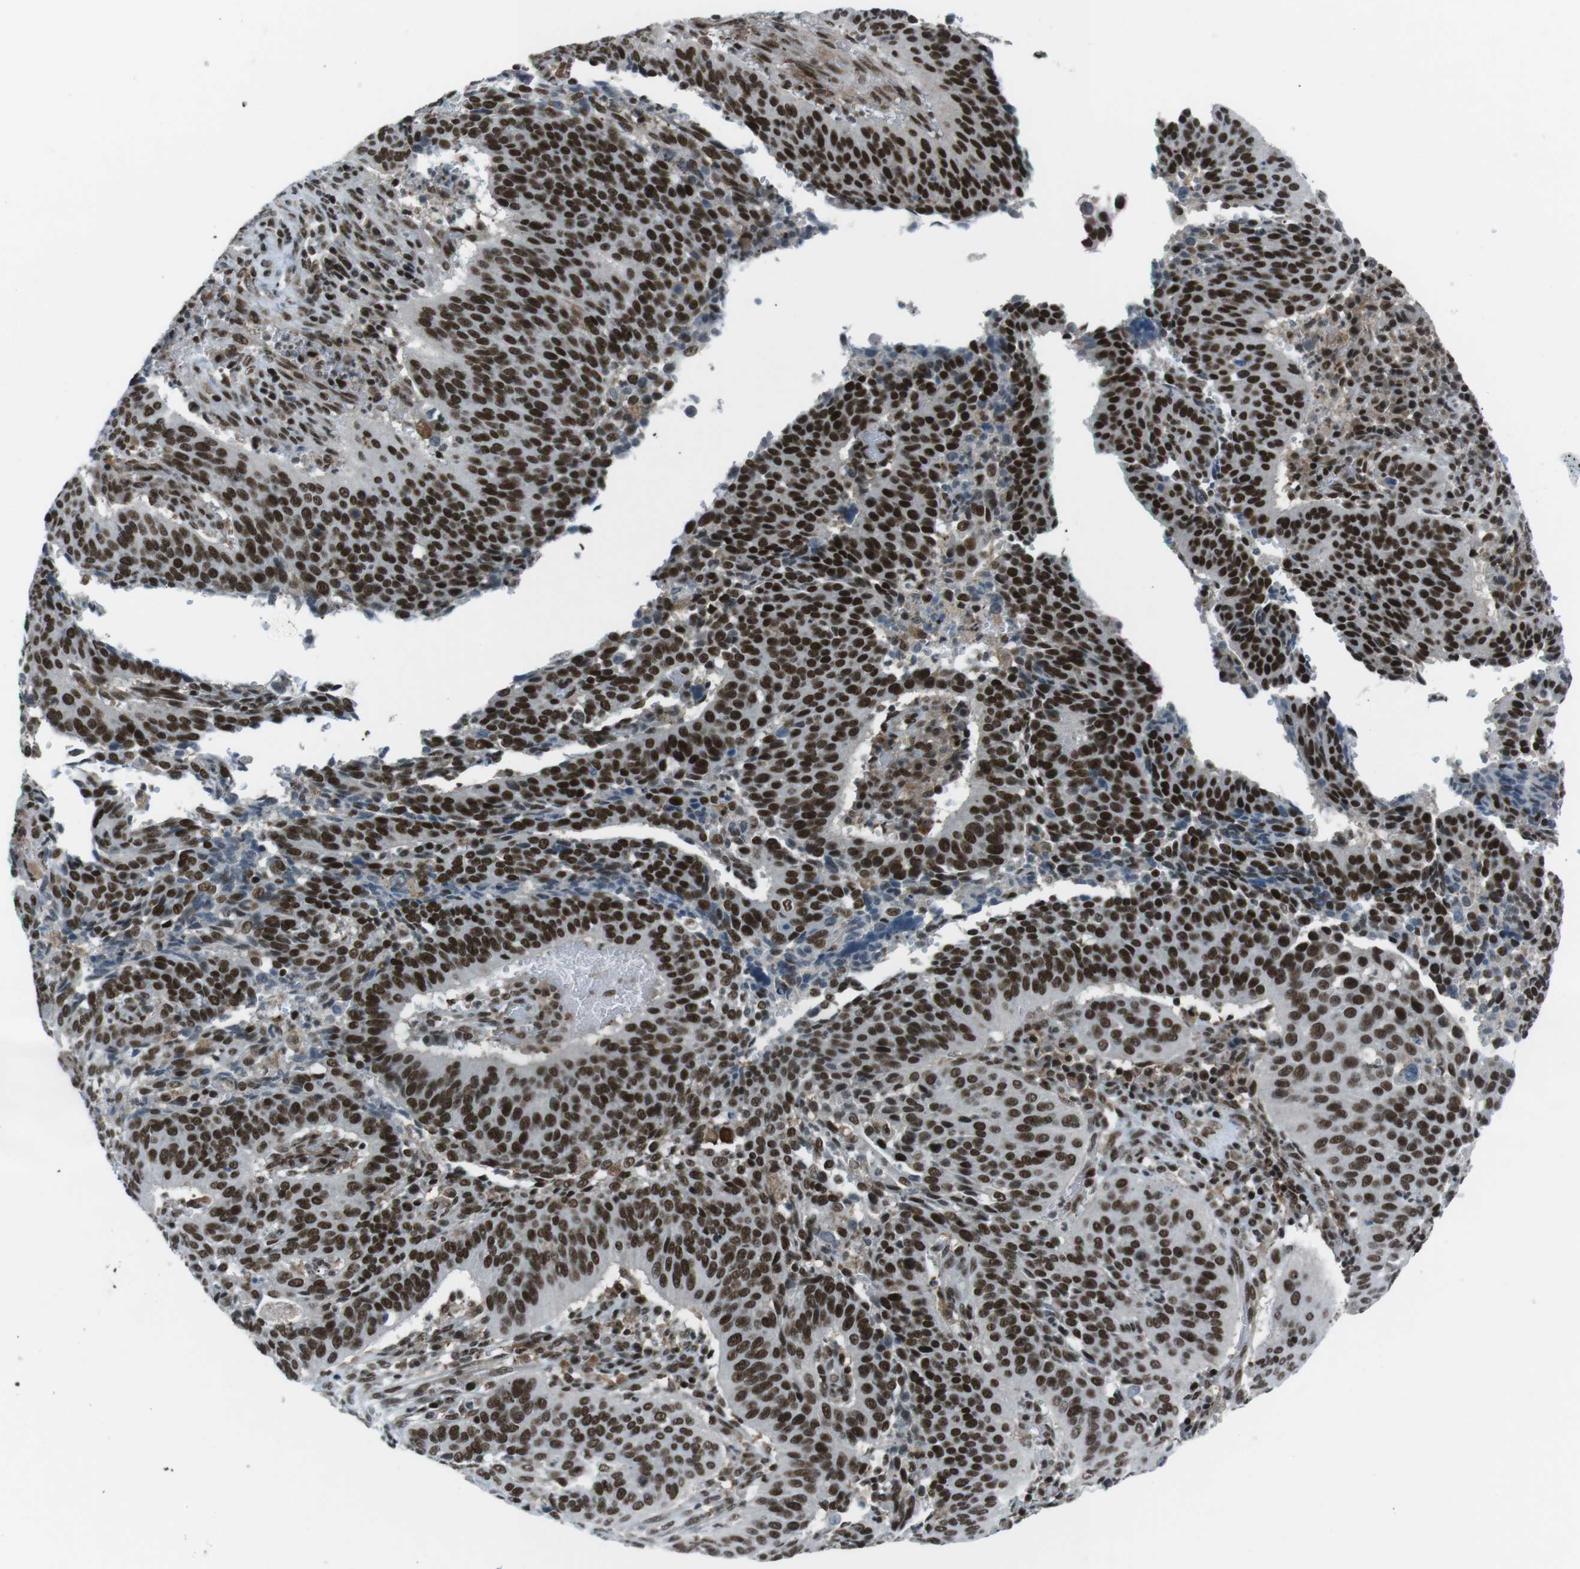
{"staining": {"intensity": "strong", "quantity": ">75%", "location": "nuclear"}, "tissue": "cervical cancer", "cell_type": "Tumor cells", "image_type": "cancer", "snomed": [{"axis": "morphology", "description": "Normal tissue, NOS"}, {"axis": "morphology", "description": "Squamous cell carcinoma, NOS"}, {"axis": "topography", "description": "Cervix"}], "caption": "A micrograph of cervical cancer stained for a protein demonstrates strong nuclear brown staining in tumor cells.", "gene": "TAF1", "patient": {"sex": "female", "age": 39}}